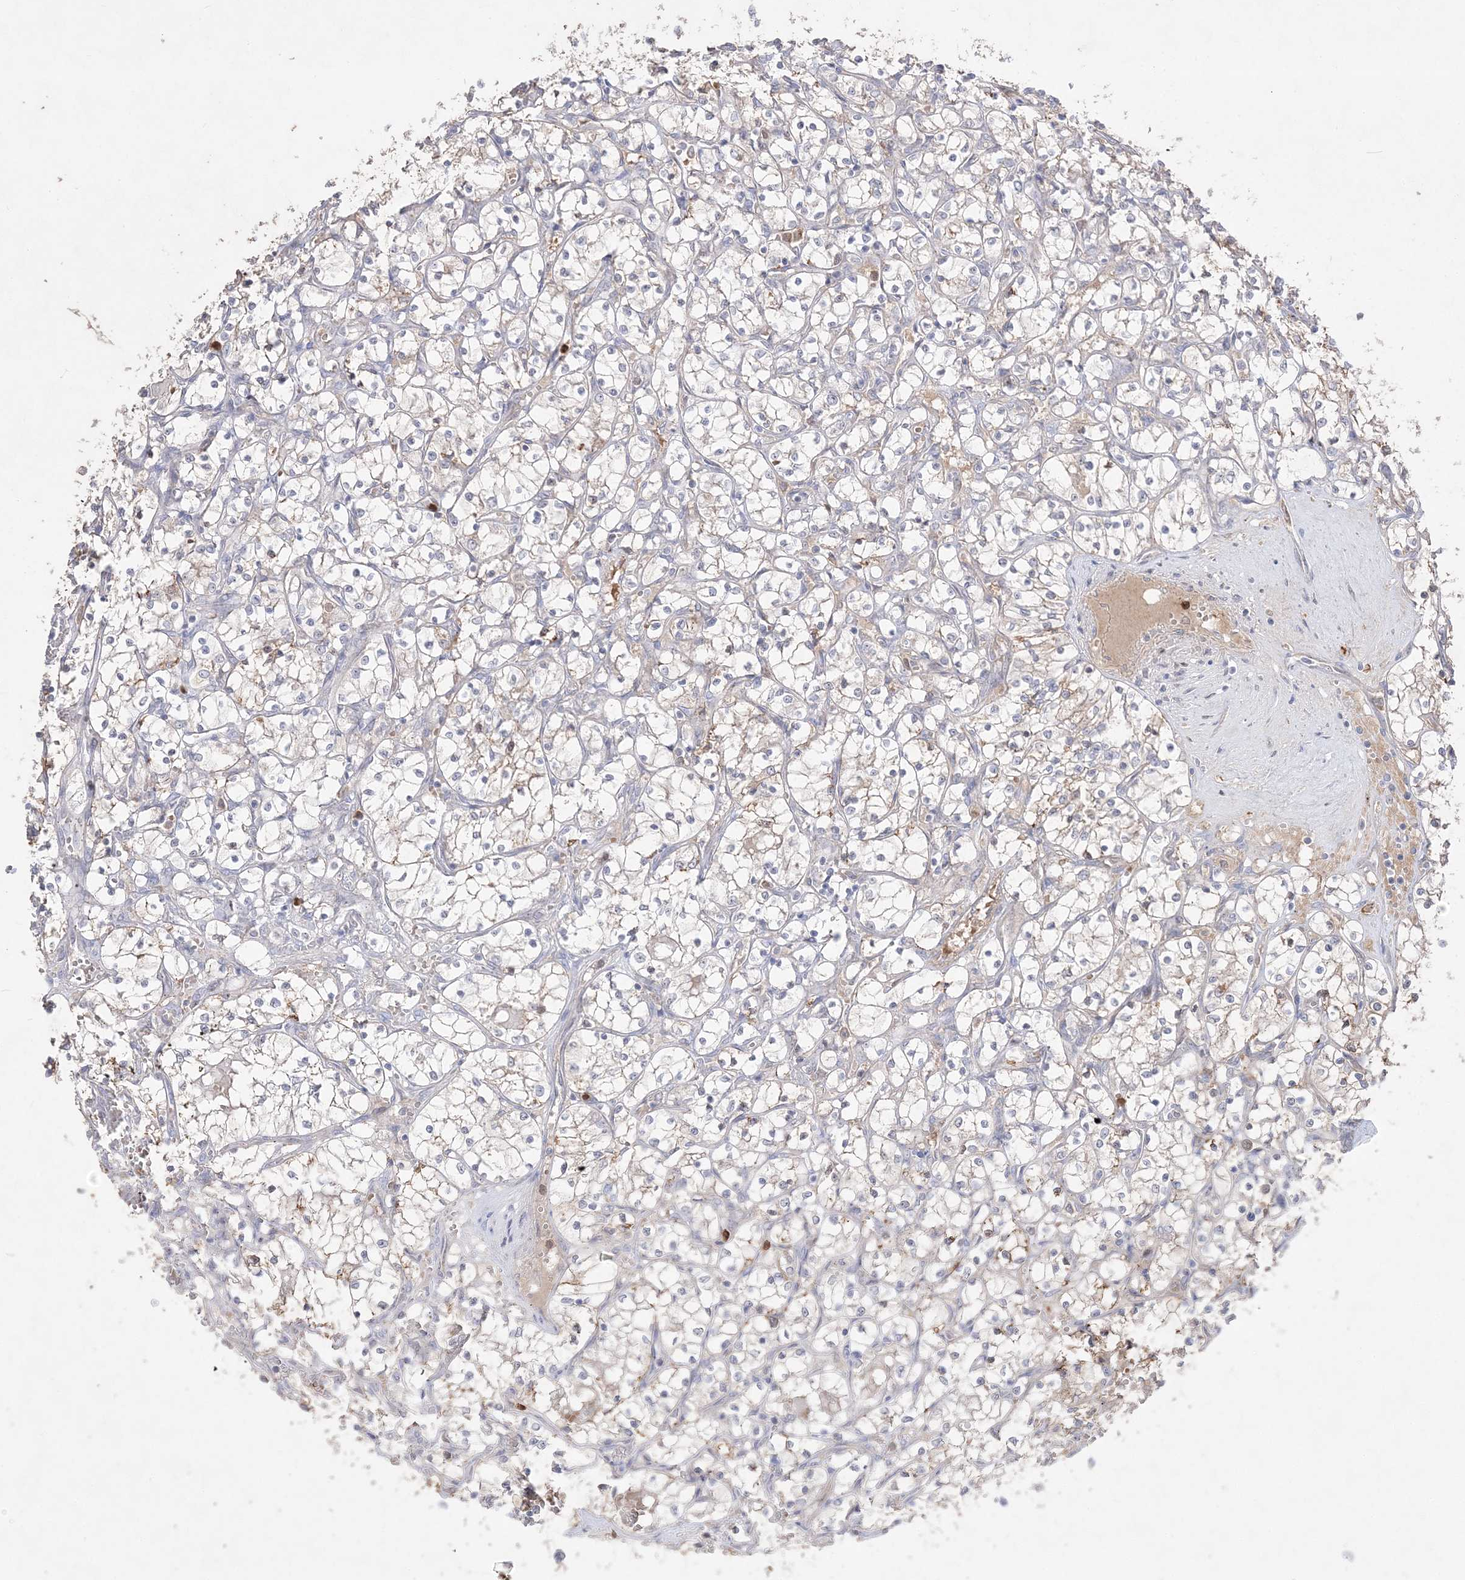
{"staining": {"intensity": "weak", "quantity": "<25%", "location": "cytoplasmic/membranous"}, "tissue": "renal cancer", "cell_type": "Tumor cells", "image_type": "cancer", "snomed": [{"axis": "morphology", "description": "Adenocarcinoma, NOS"}, {"axis": "topography", "description": "Kidney"}], "caption": "Protein analysis of renal cancer (adenocarcinoma) shows no significant positivity in tumor cells.", "gene": "NOP16", "patient": {"sex": "female", "age": 69}}